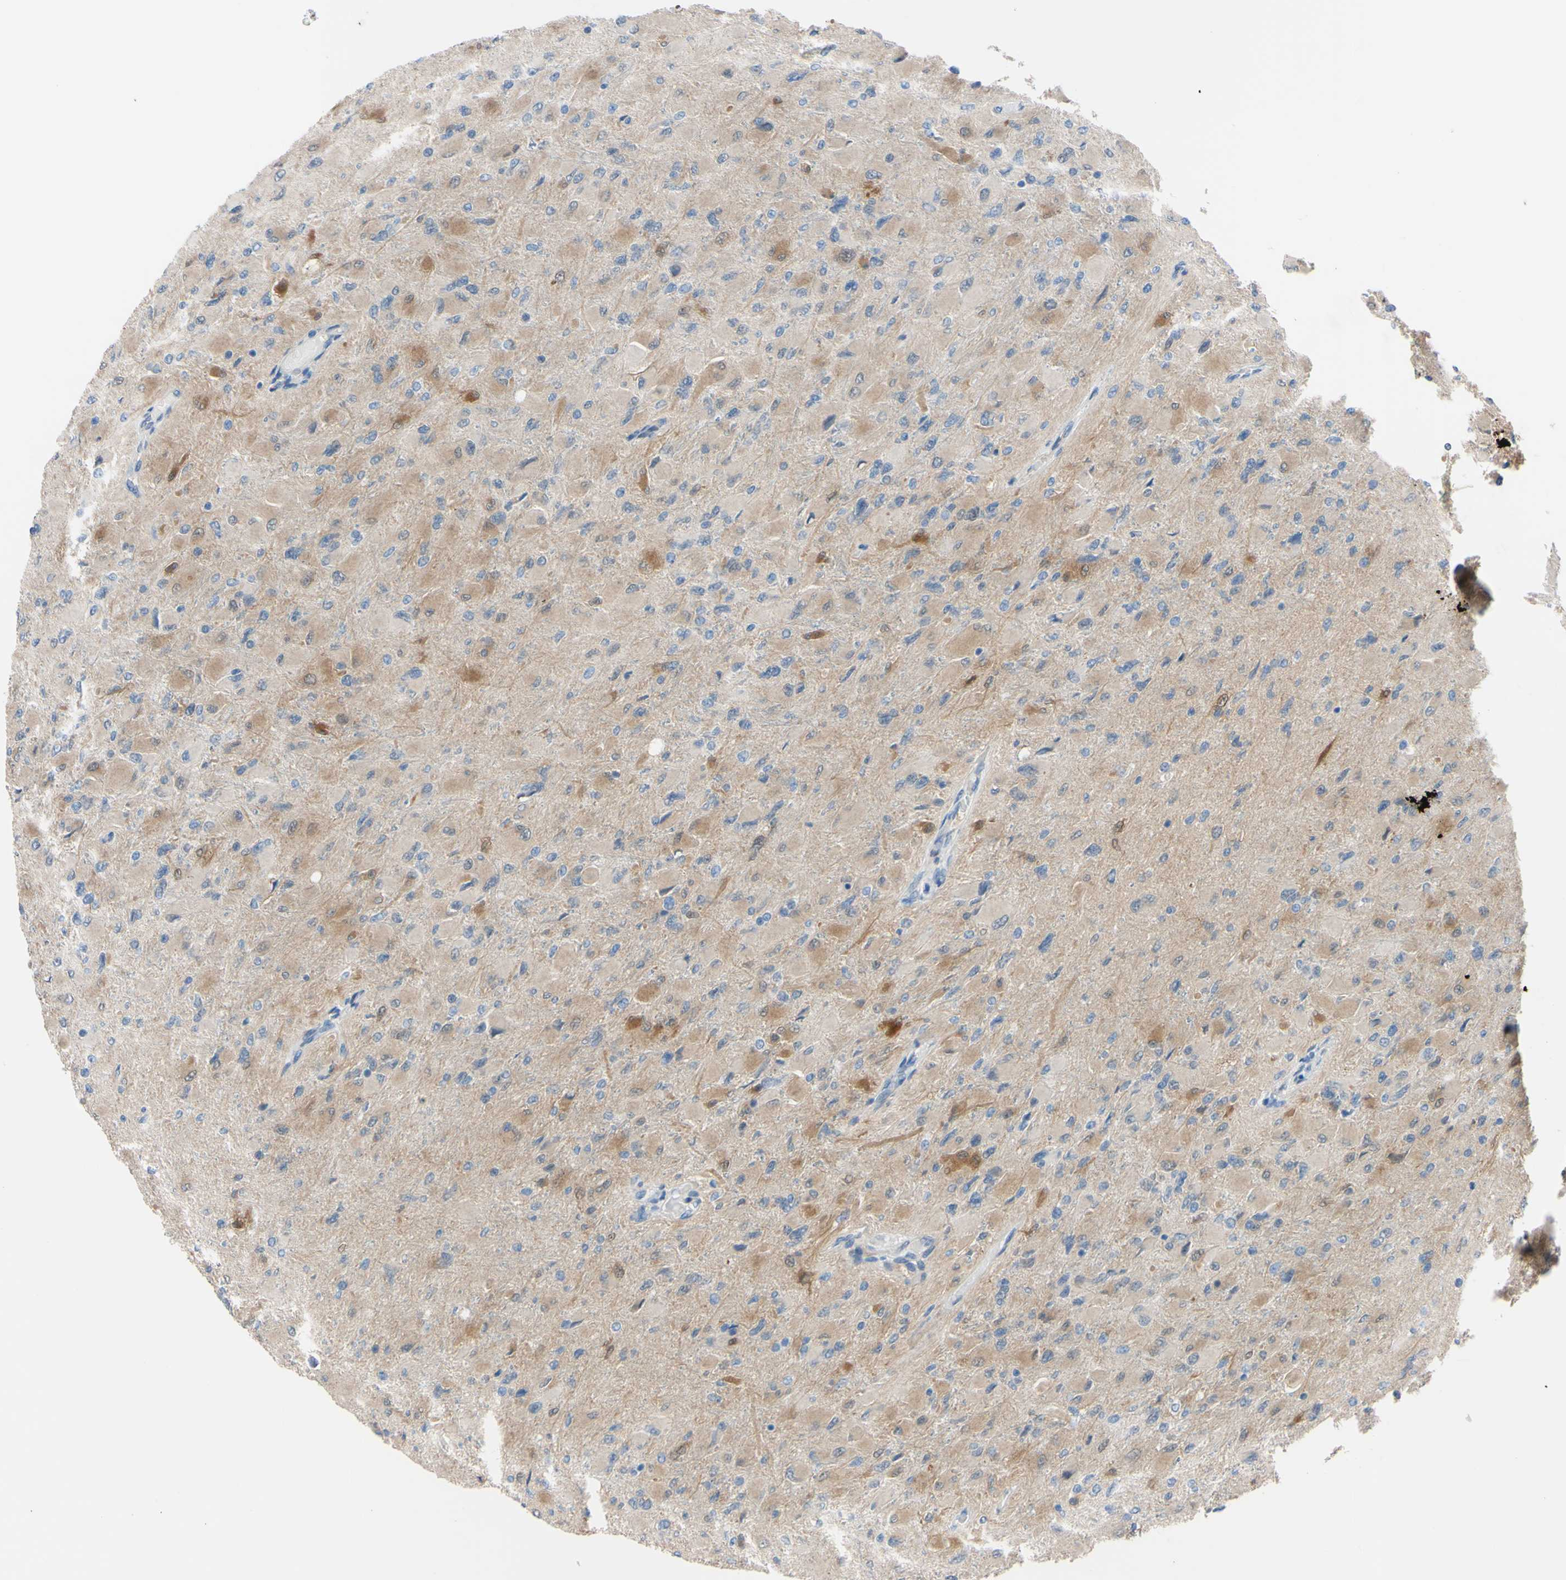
{"staining": {"intensity": "weak", "quantity": ">75%", "location": "cytoplasmic/membranous"}, "tissue": "glioma", "cell_type": "Tumor cells", "image_type": "cancer", "snomed": [{"axis": "morphology", "description": "Glioma, malignant, High grade"}, {"axis": "topography", "description": "Cerebral cortex"}], "caption": "The photomicrograph exhibits staining of high-grade glioma (malignant), revealing weak cytoplasmic/membranous protein positivity (brown color) within tumor cells.", "gene": "NOL3", "patient": {"sex": "female", "age": 36}}